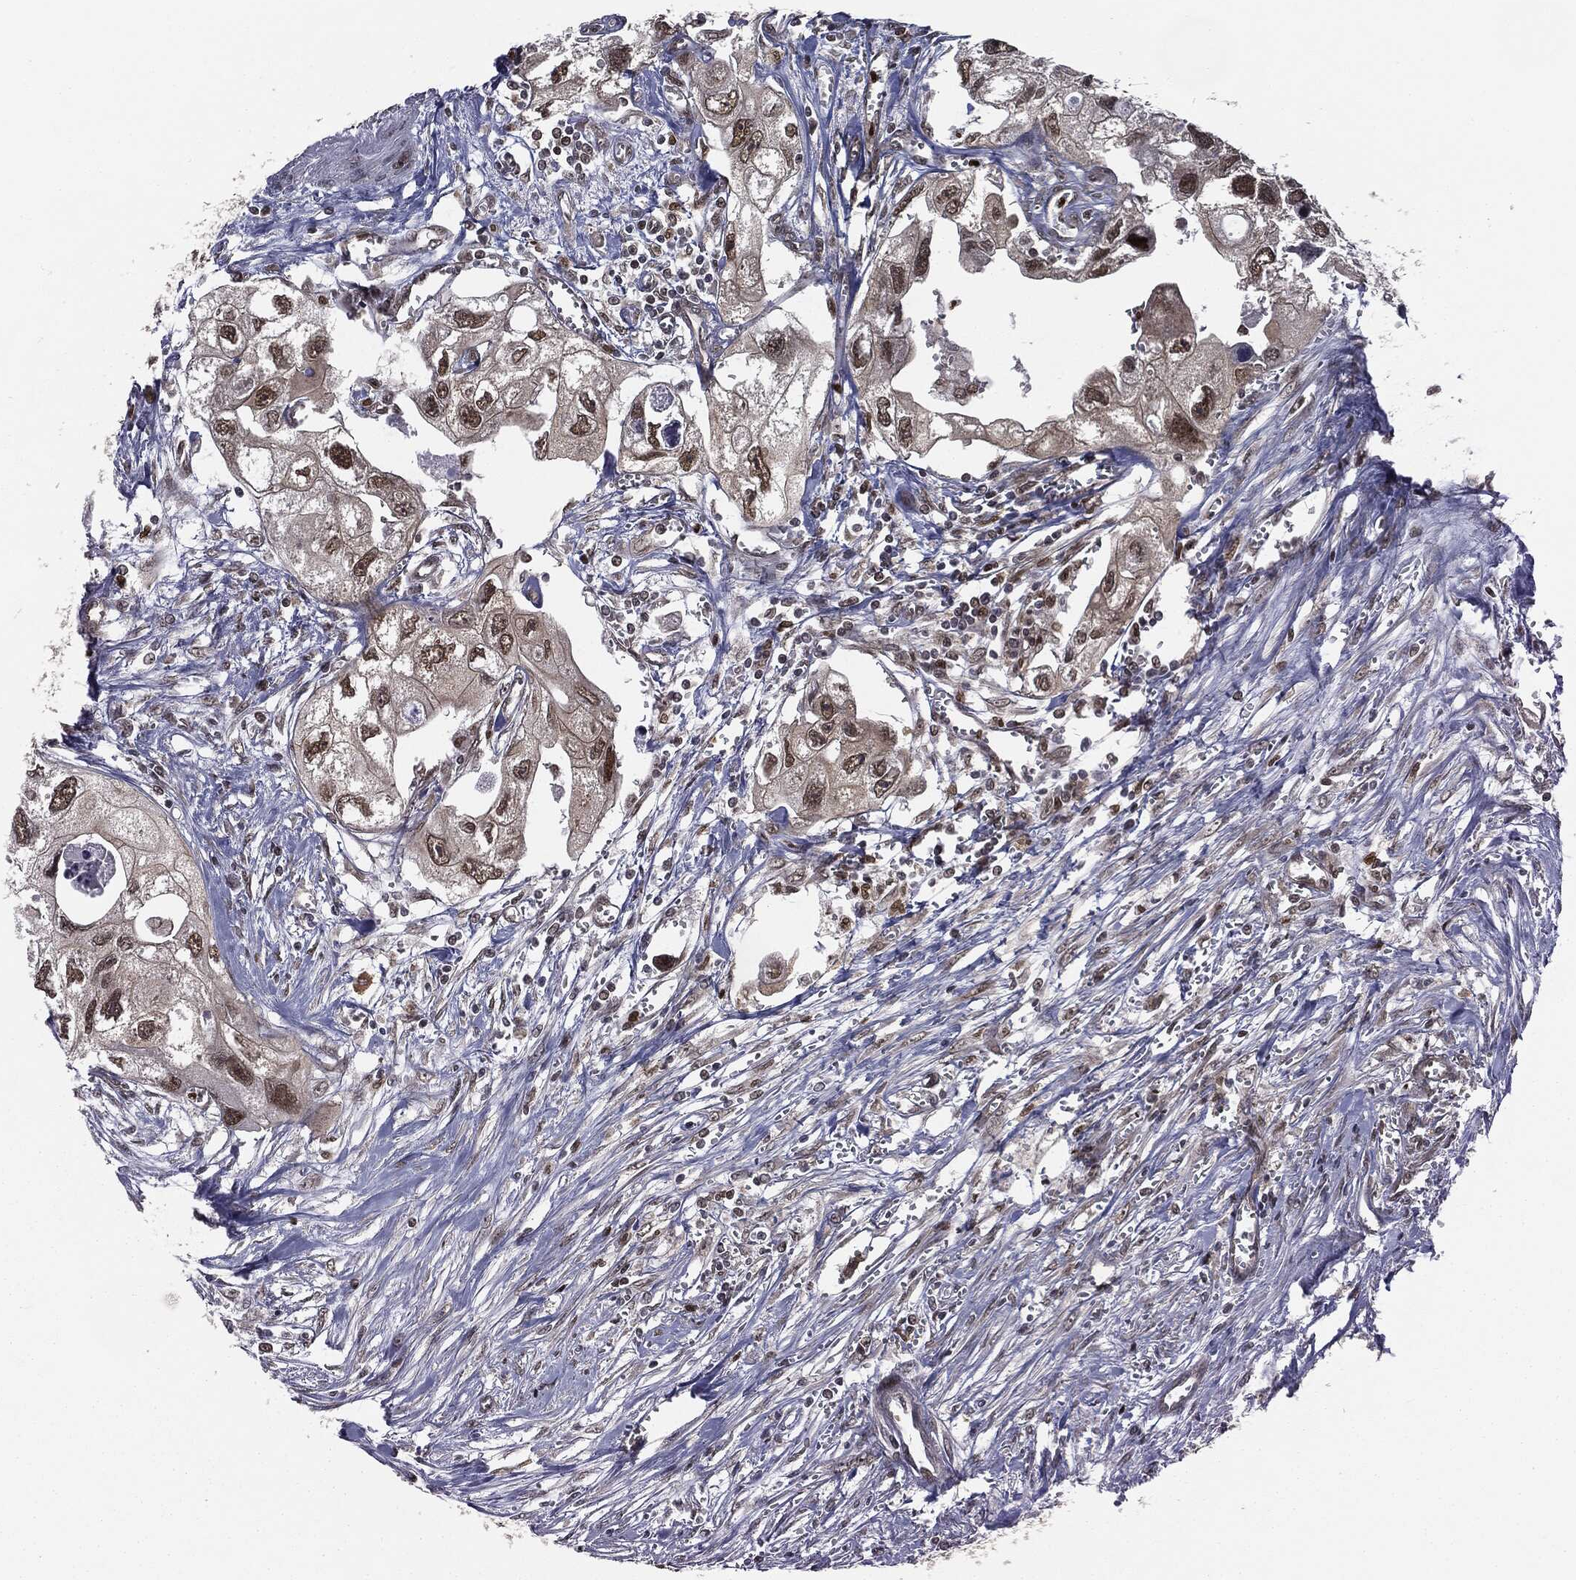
{"staining": {"intensity": "moderate", "quantity": ">75%", "location": "nuclear"}, "tissue": "urothelial cancer", "cell_type": "Tumor cells", "image_type": "cancer", "snomed": [{"axis": "morphology", "description": "Urothelial carcinoma, High grade"}, {"axis": "topography", "description": "Urinary bladder"}], "caption": "Tumor cells reveal moderate nuclear staining in approximately >75% of cells in urothelial cancer.", "gene": "TBC1D22A", "patient": {"sex": "male", "age": 59}}